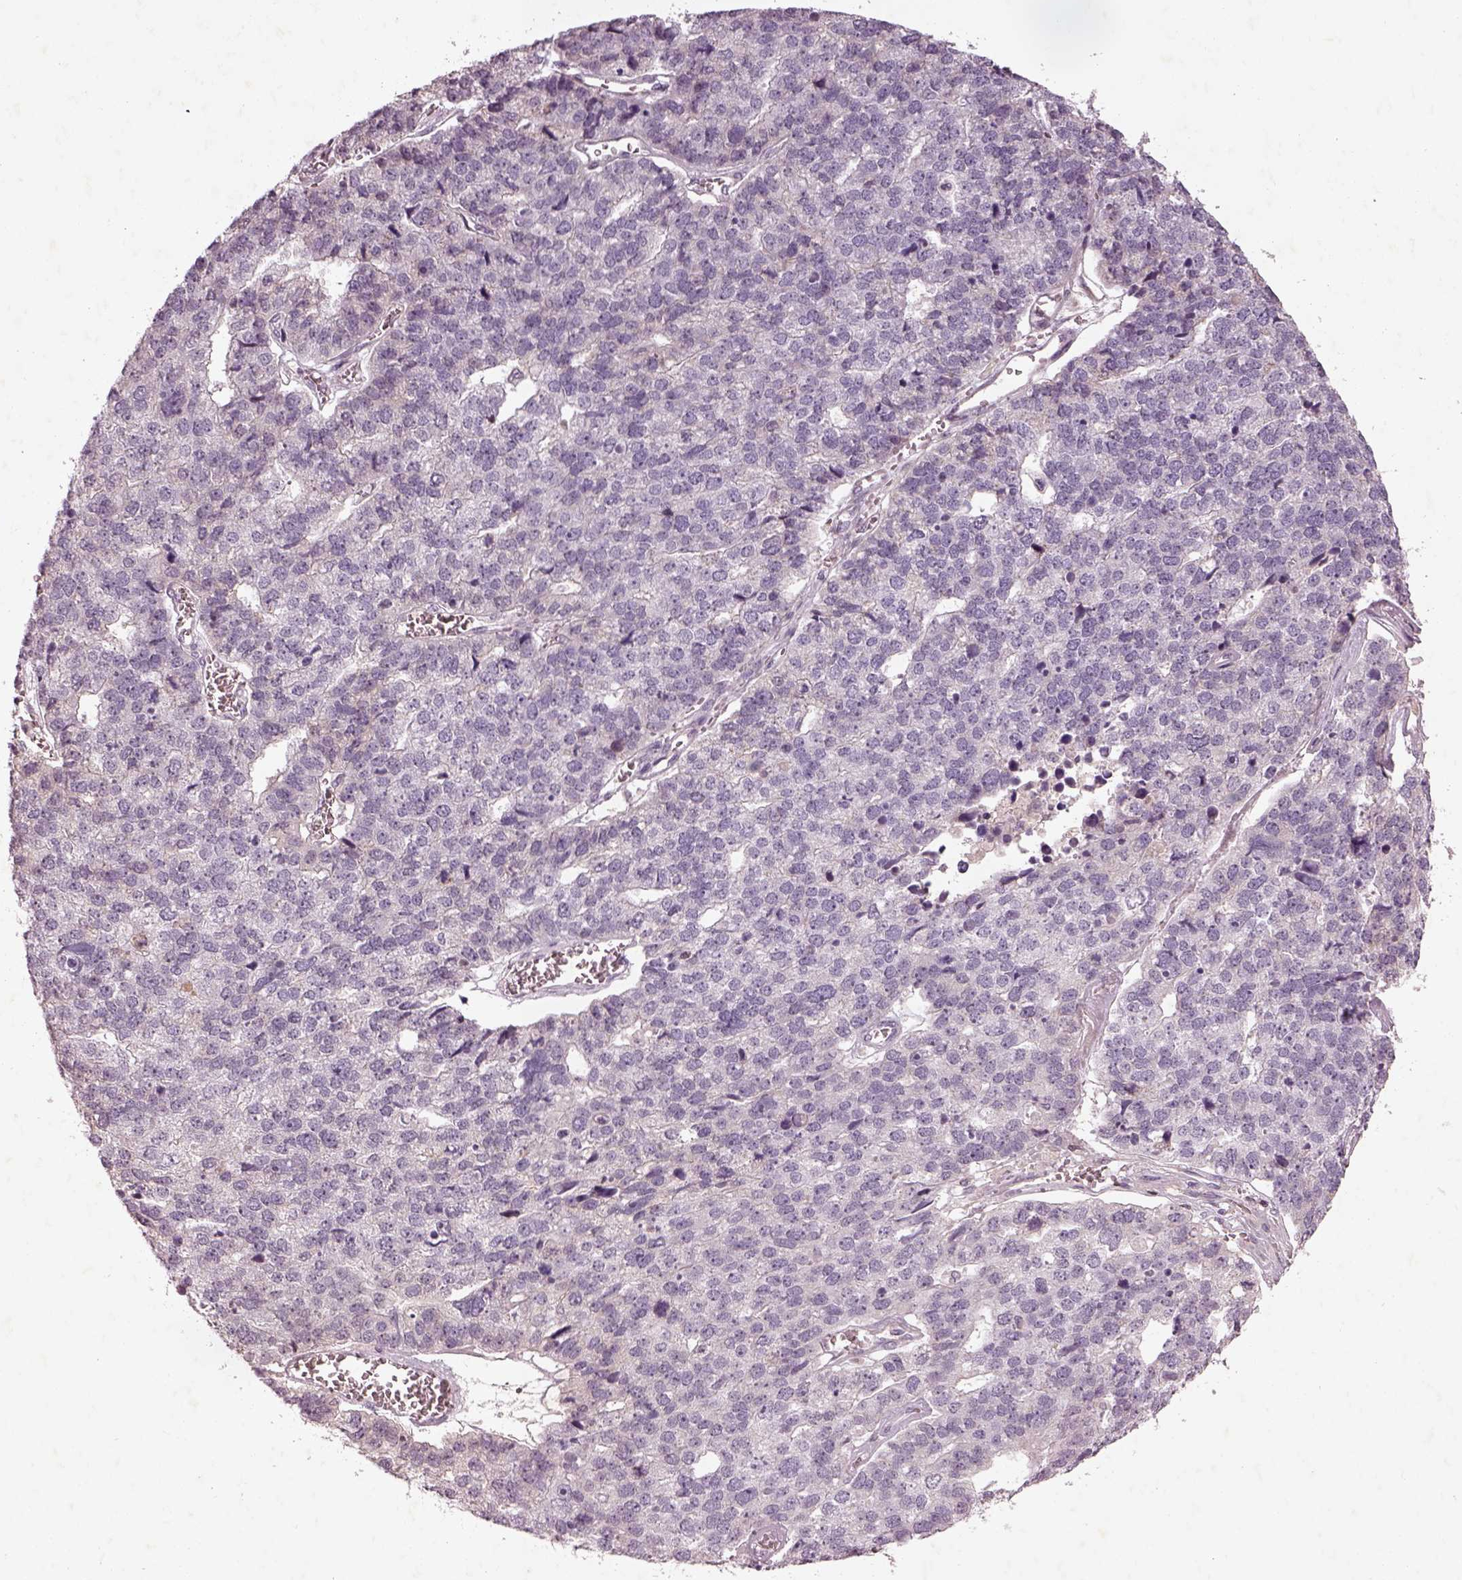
{"staining": {"intensity": "negative", "quantity": "none", "location": "none"}, "tissue": "stomach cancer", "cell_type": "Tumor cells", "image_type": "cancer", "snomed": [{"axis": "morphology", "description": "Adenocarcinoma, NOS"}, {"axis": "topography", "description": "Stomach"}], "caption": "This is an immunohistochemistry image of human stomach adenocarcinoma. There is no expression in tumor cells.", "gene": "TLX3", "patient": {"sex": "male", "age": 69}}